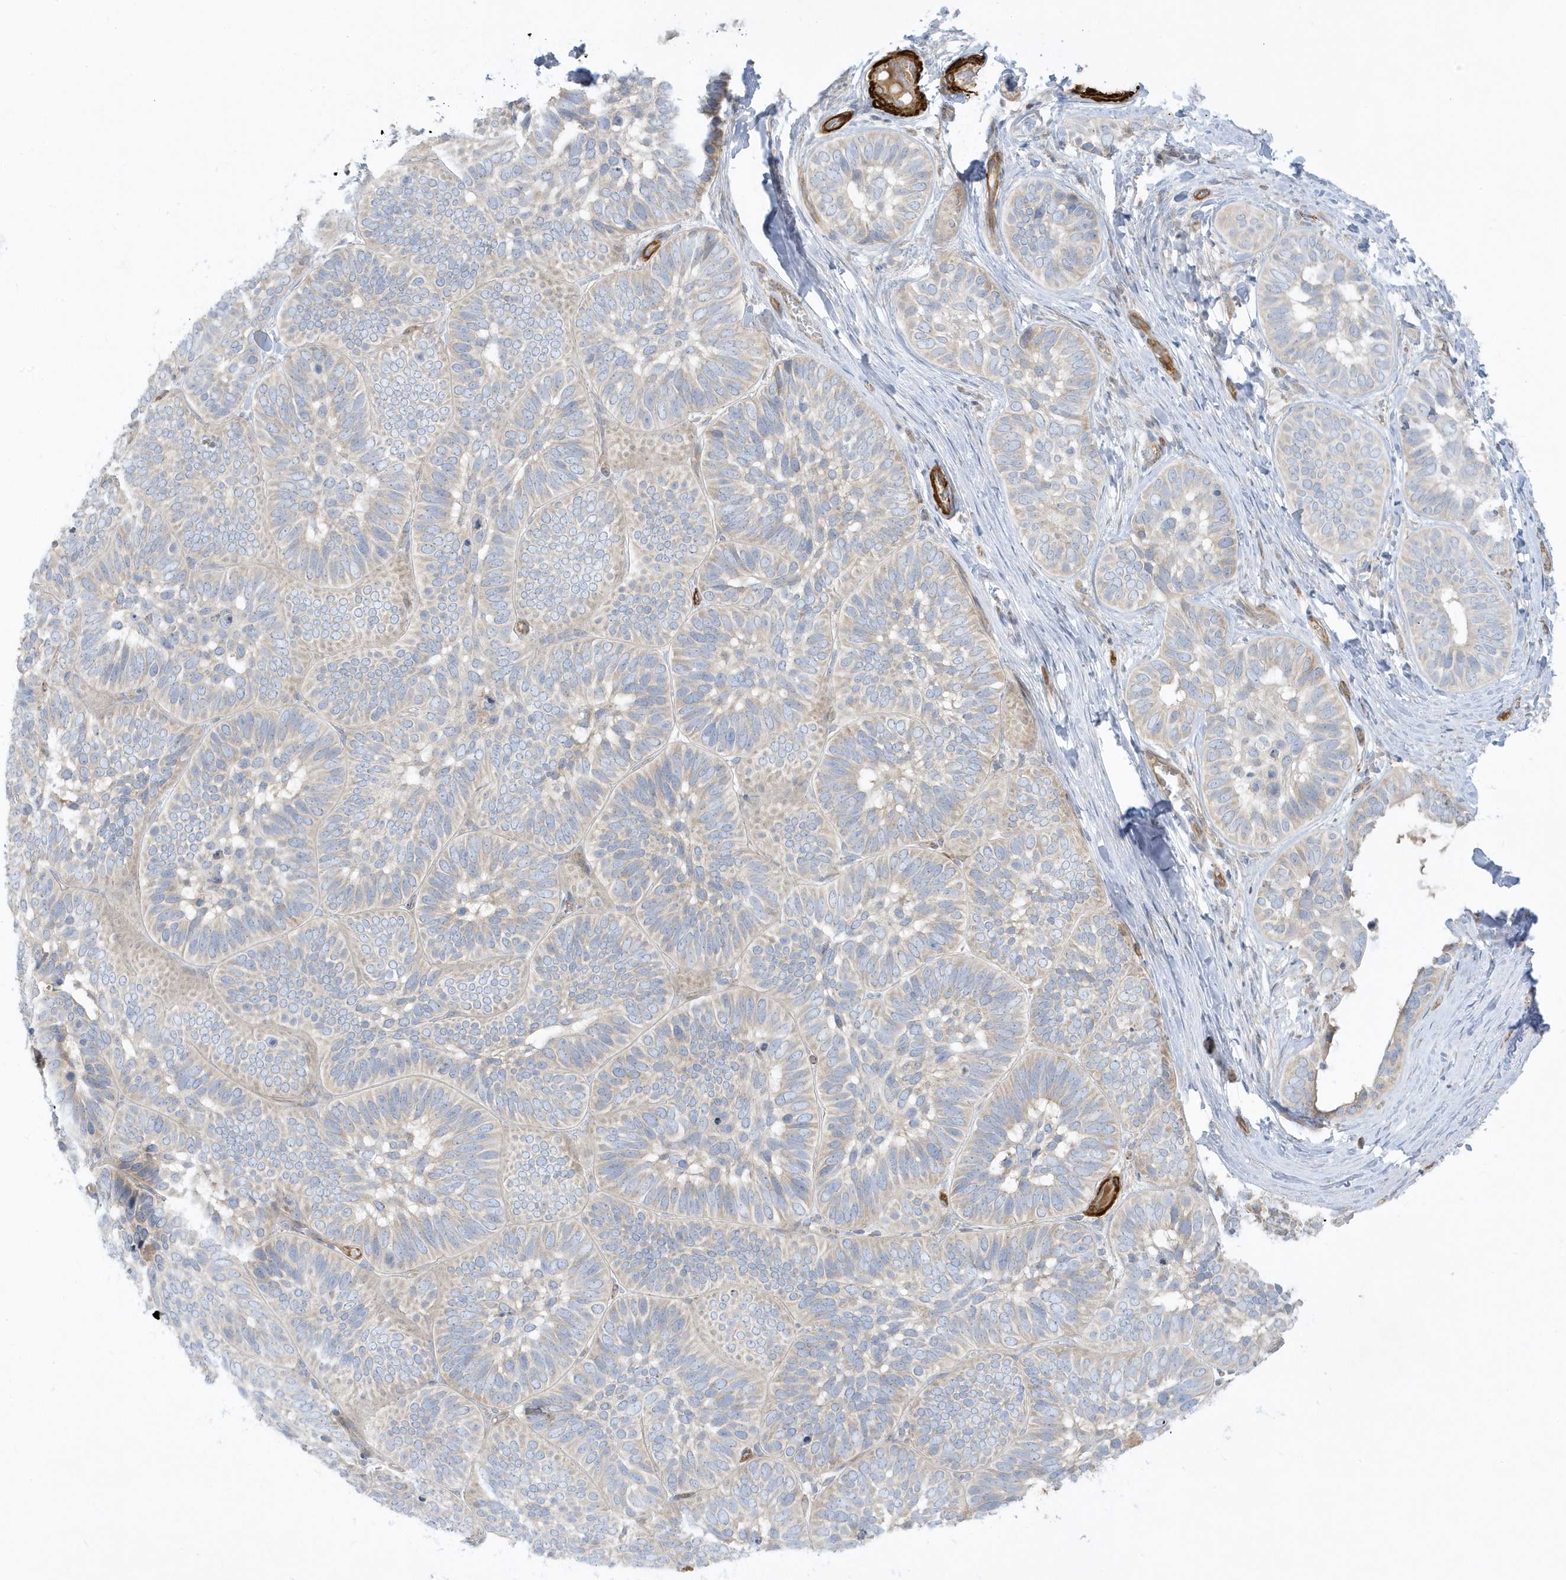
{"staining": {"intensity": "negative", "quantity": "none", "location": "none"}, "tissue": "skin cancer", "cell_type": "Tumor cells", "image_type": "cancer", "snomed": [{"axis": "morphology", "description": "Basal cell carcinoma"}, {"axis": "topography", "description": "Skin"}], "caption": "Immunohistochemistry (IHC) micrograph of neoplastic tissue: skin basal cell carcinoma stained with DAB (3,3'-diaminobenzidine) shows no significant protein positivity in tumor cells.", "gene": "THADA", "patient": {"sex": "male", "age": 62}}